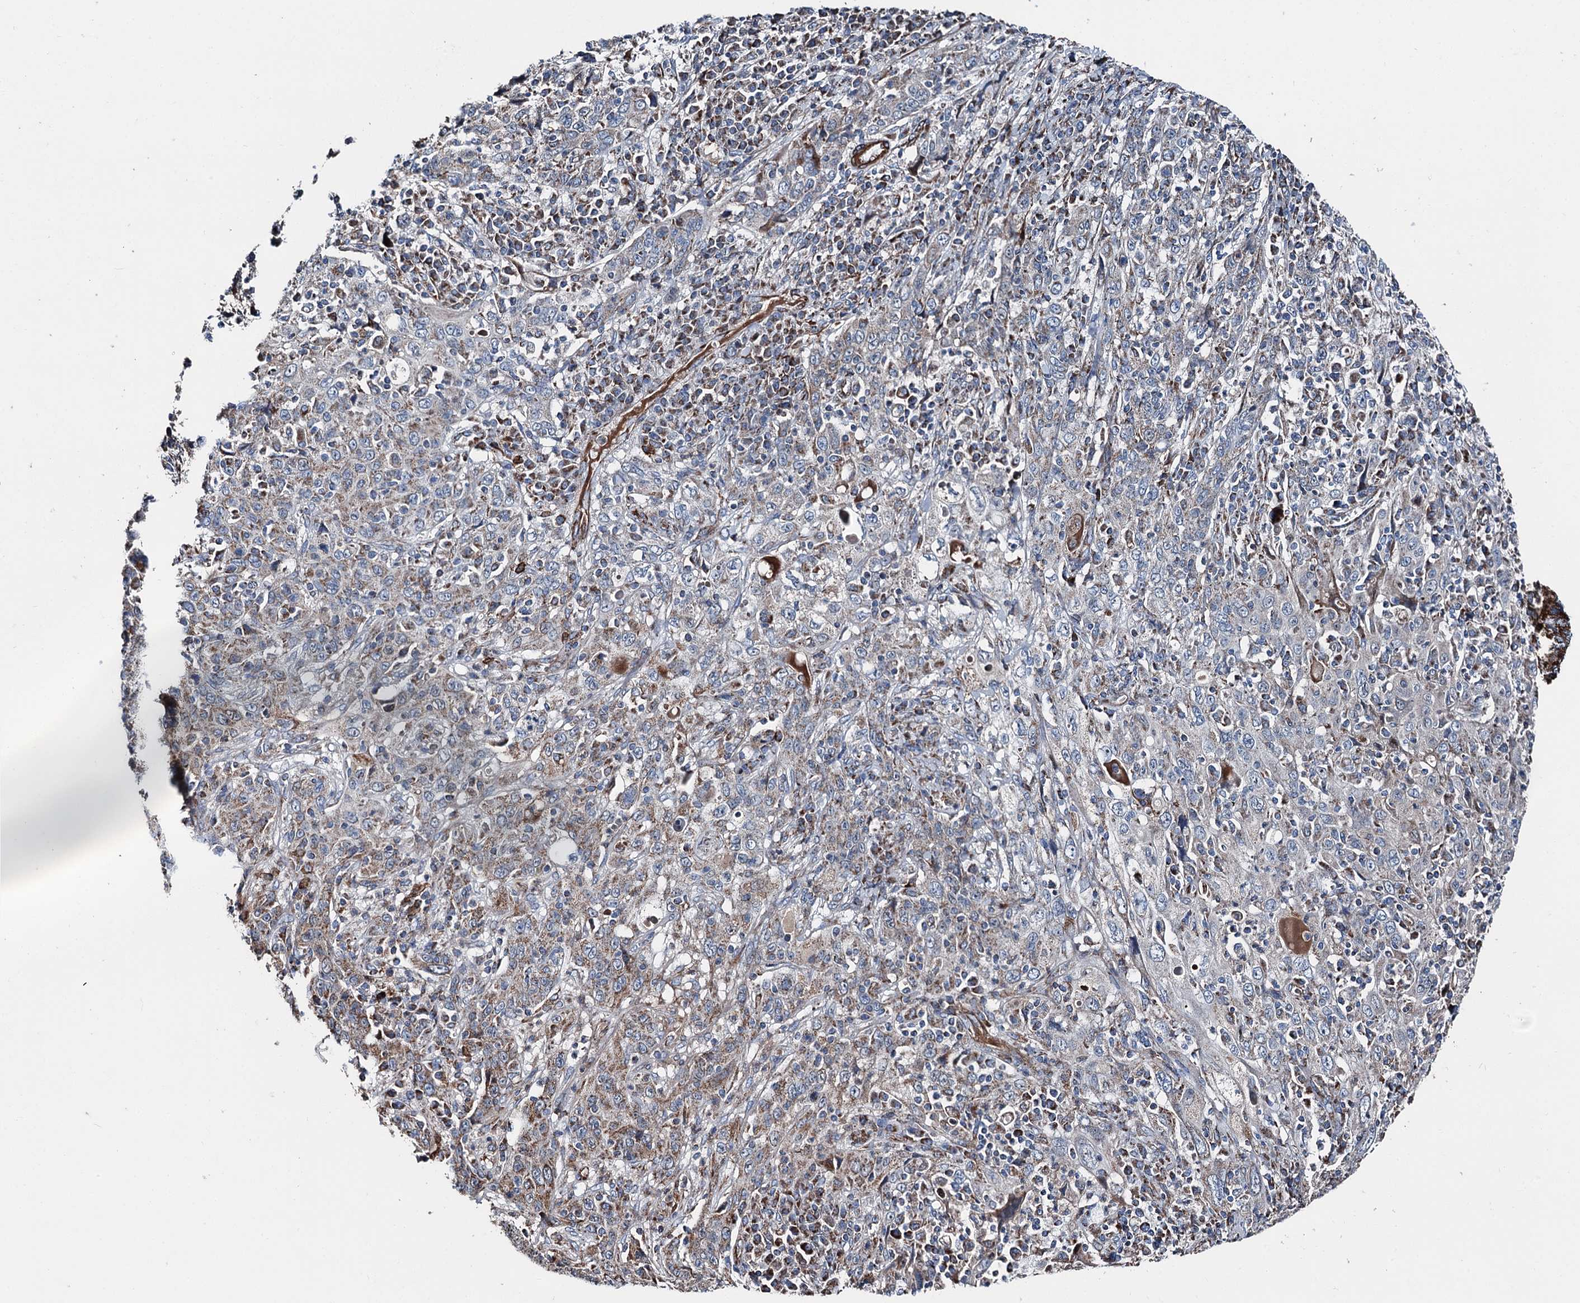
{"staining": {"intensity": "moderate", "quantity": "<25%", "location": "cytoplasmic/membranous"}, "tissue": "cervical cancer", "cell_type": "Tumor cells", "image_type": "cancer", "snomed": [{"axis": "morphology", "description": "Squamous cell carcinoma, NOS"}, {"axis": "topography", "description": "Cervix"}], "caption": "Protein analysis of cervical cancer (squamous cell carcinoma) tissue exhibits moderate cytoplasmic/membranous expression in about <25% of tumor cells.", "gene": "DDIAS", "patient": {"sex": "female", "age": 46}}